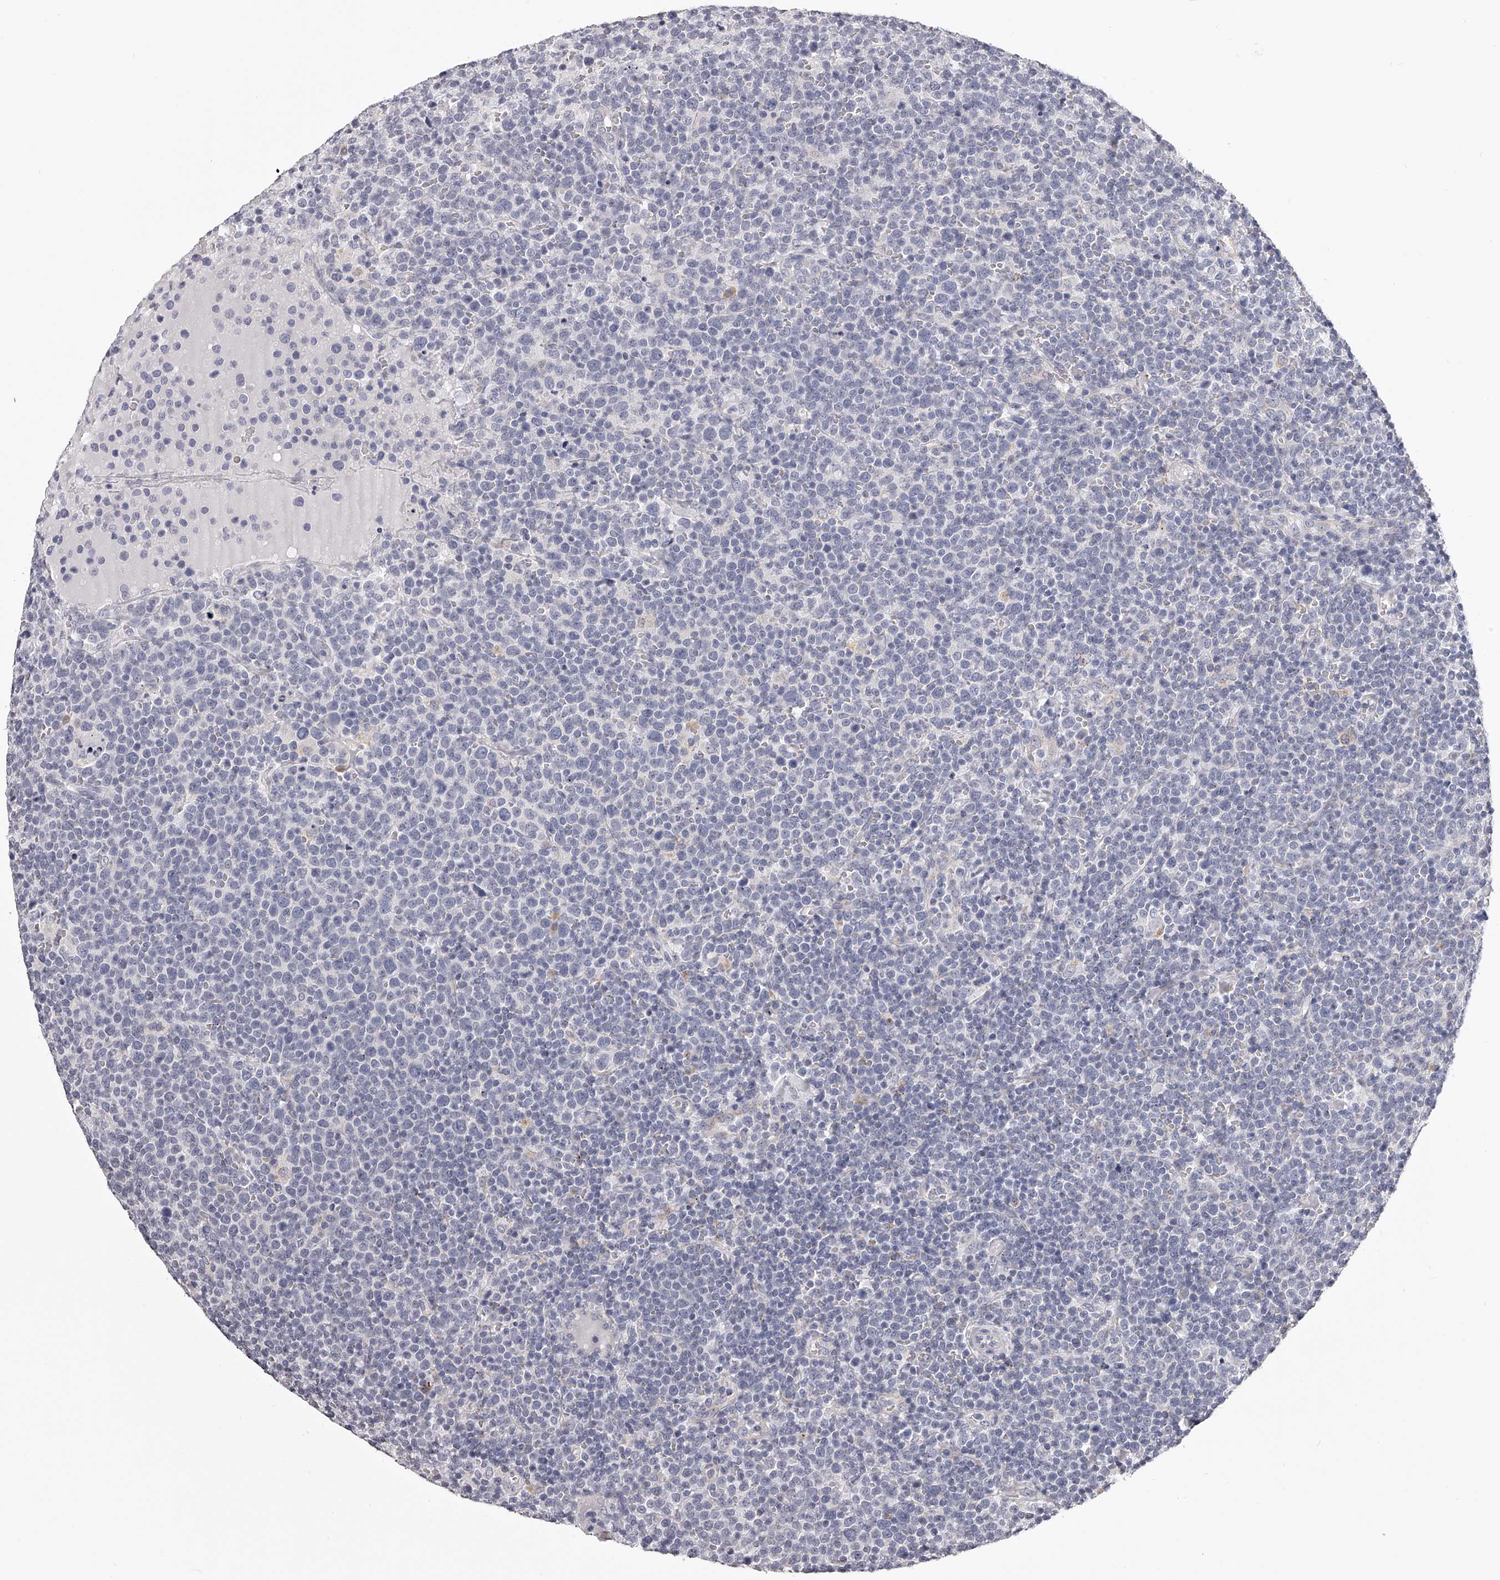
{"staining": {"intensity": "negative", "quantity": "none", "location": "none"}, "tissue": "lymphoma", "cell_type": "Tumor cells", "image_type": "cancer", "snomed": [{"axis": "morphology", "description": "Malignant lymphoma, non-Hodgkin's type, High grade"}, {"axis": "topography", "description": "Lymph node"}], "caption": "Tumor cells are negative for protein expression in human lymphoma.", "gene": "DMRT1", "patient": {"sex": "male", "age": 61}}